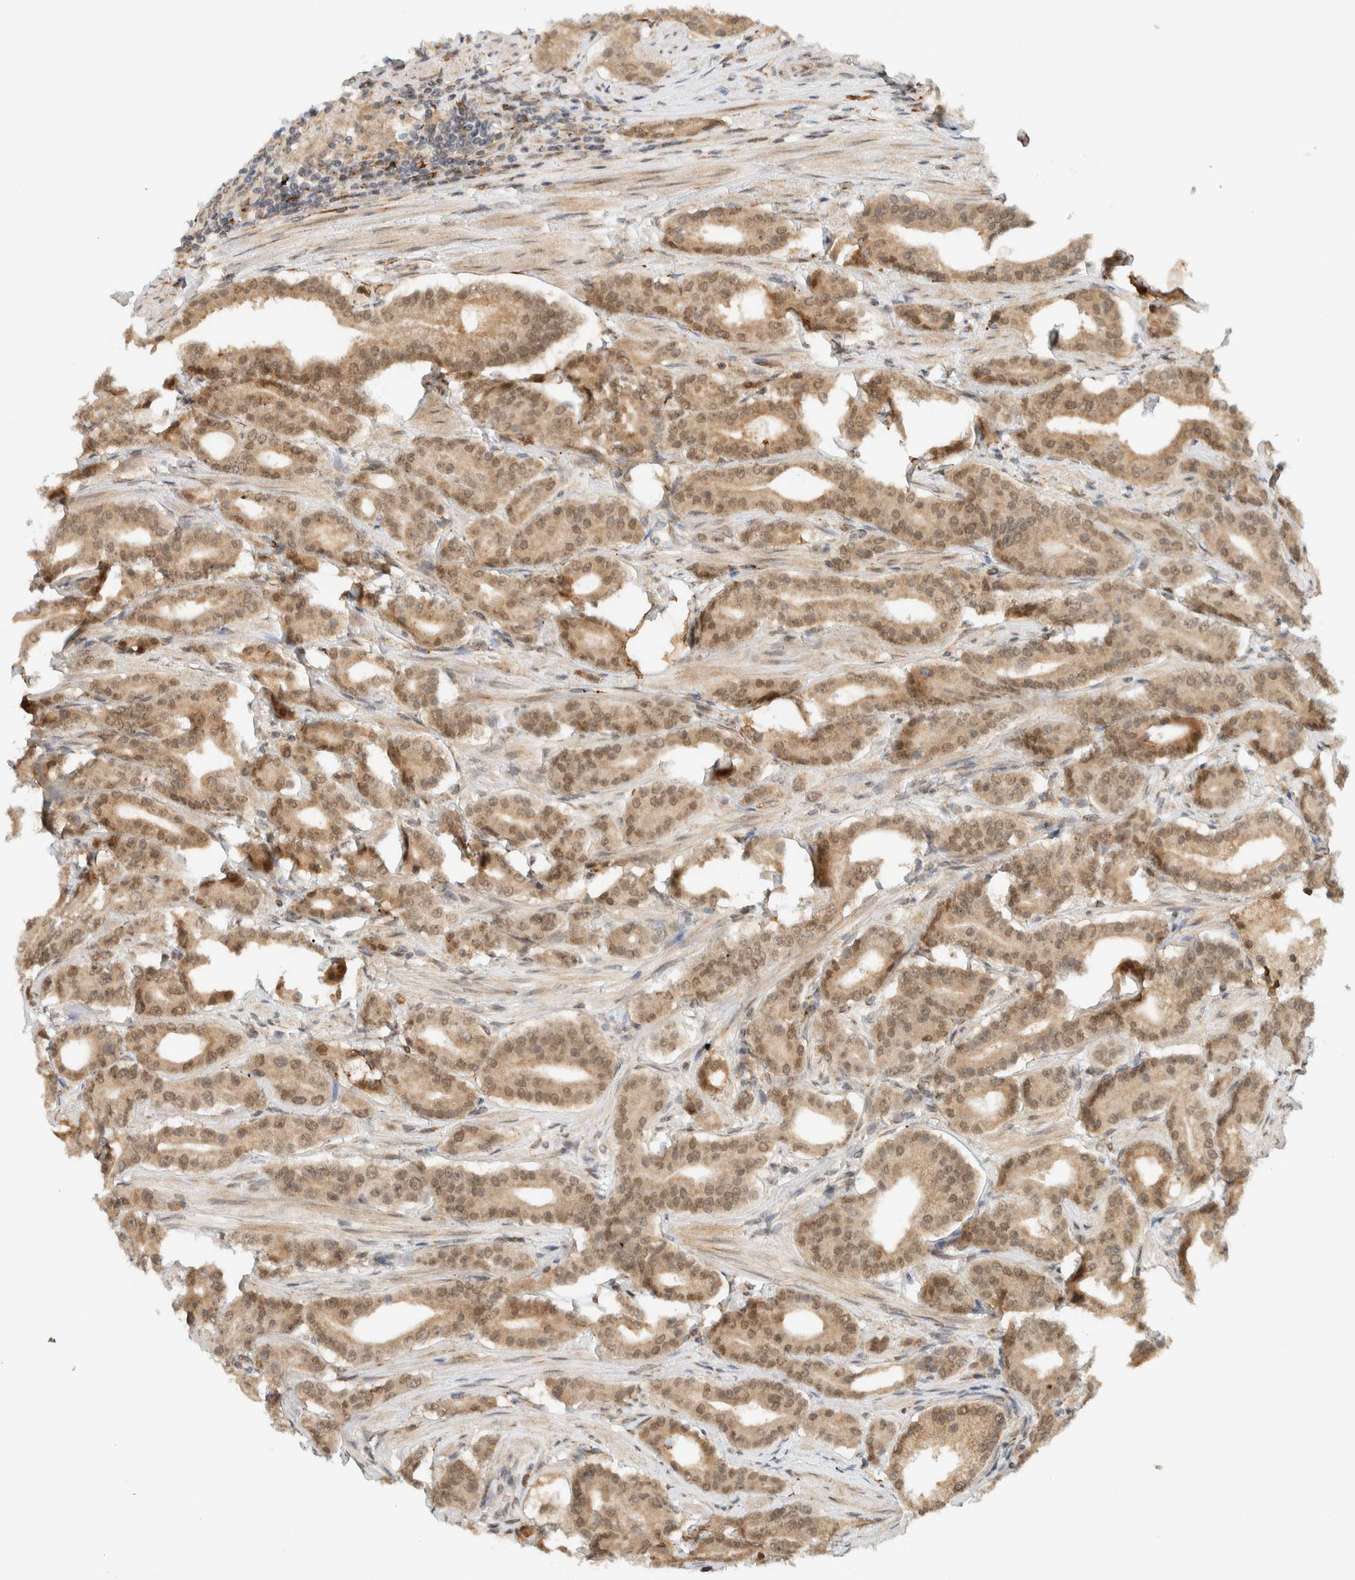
{"staining": {"intensity": "weak", "quantity": ">75%", "location": "cytoplasmic/membranous,nuclear"}, "tissue": "prostate cancer", "cell_type": "Tumor cells", "image_type": "cancer", "snomed": [{"axis": "morphology", "description": "Adenocarcinoma, High grade"}, {"axis": "topography", "description": "Prostate"}], "caption": "Immunohistochemical staining of human prostate cancer displays weak cytoplasmic/membranous and nuclear protein expression in approximately >75% of tumor cells.", "gene": "ITPRID1", "patient": {"sex": "male", "age": 71}}